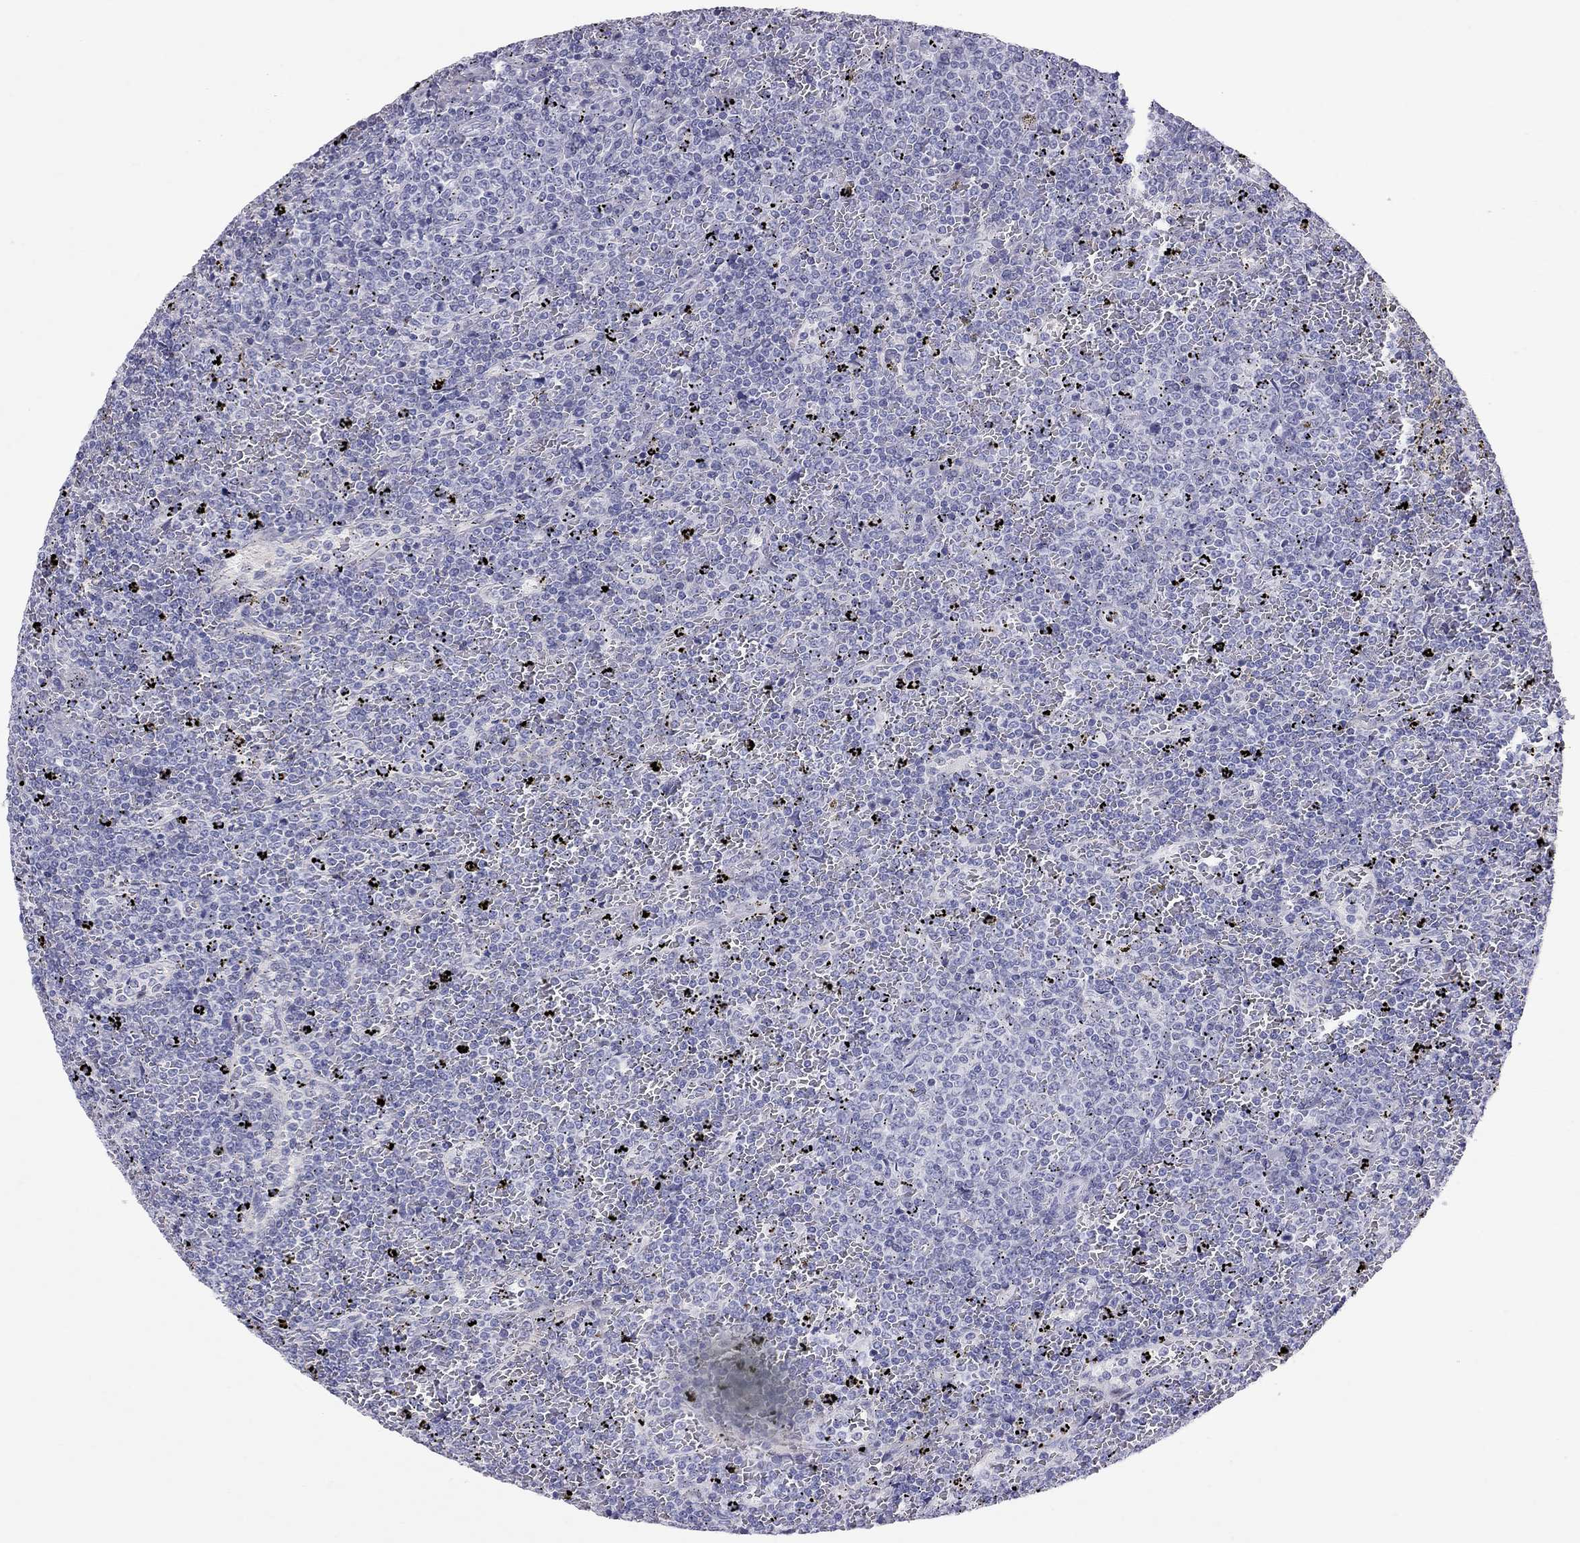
{"staining": {"intensity": "negative", "quantity": "none", "location": "none"}, "tissue": "lymphoma", "cell_type": "Tumor cells", "image_type": "cancer", "snomed": [{"axis": "morphology", "description": "Malignant lymphoma, non-Hodgkin's type, Low grade"}, {"axis": "topography", "description": "Spleen"}], "caption": "A histopathology image of lymphoma stained for a protein demonstrates no brown staining in tumor cells. The staining was performed using DAB (3,3'-diaminobenzidine) to visualize the protein expression in brown, while the nuclei were stained in blue with hematoxylin (Magnification: 20x).", "gene": "FSCN3", "patient": {"sex": "female", "age": 77}}